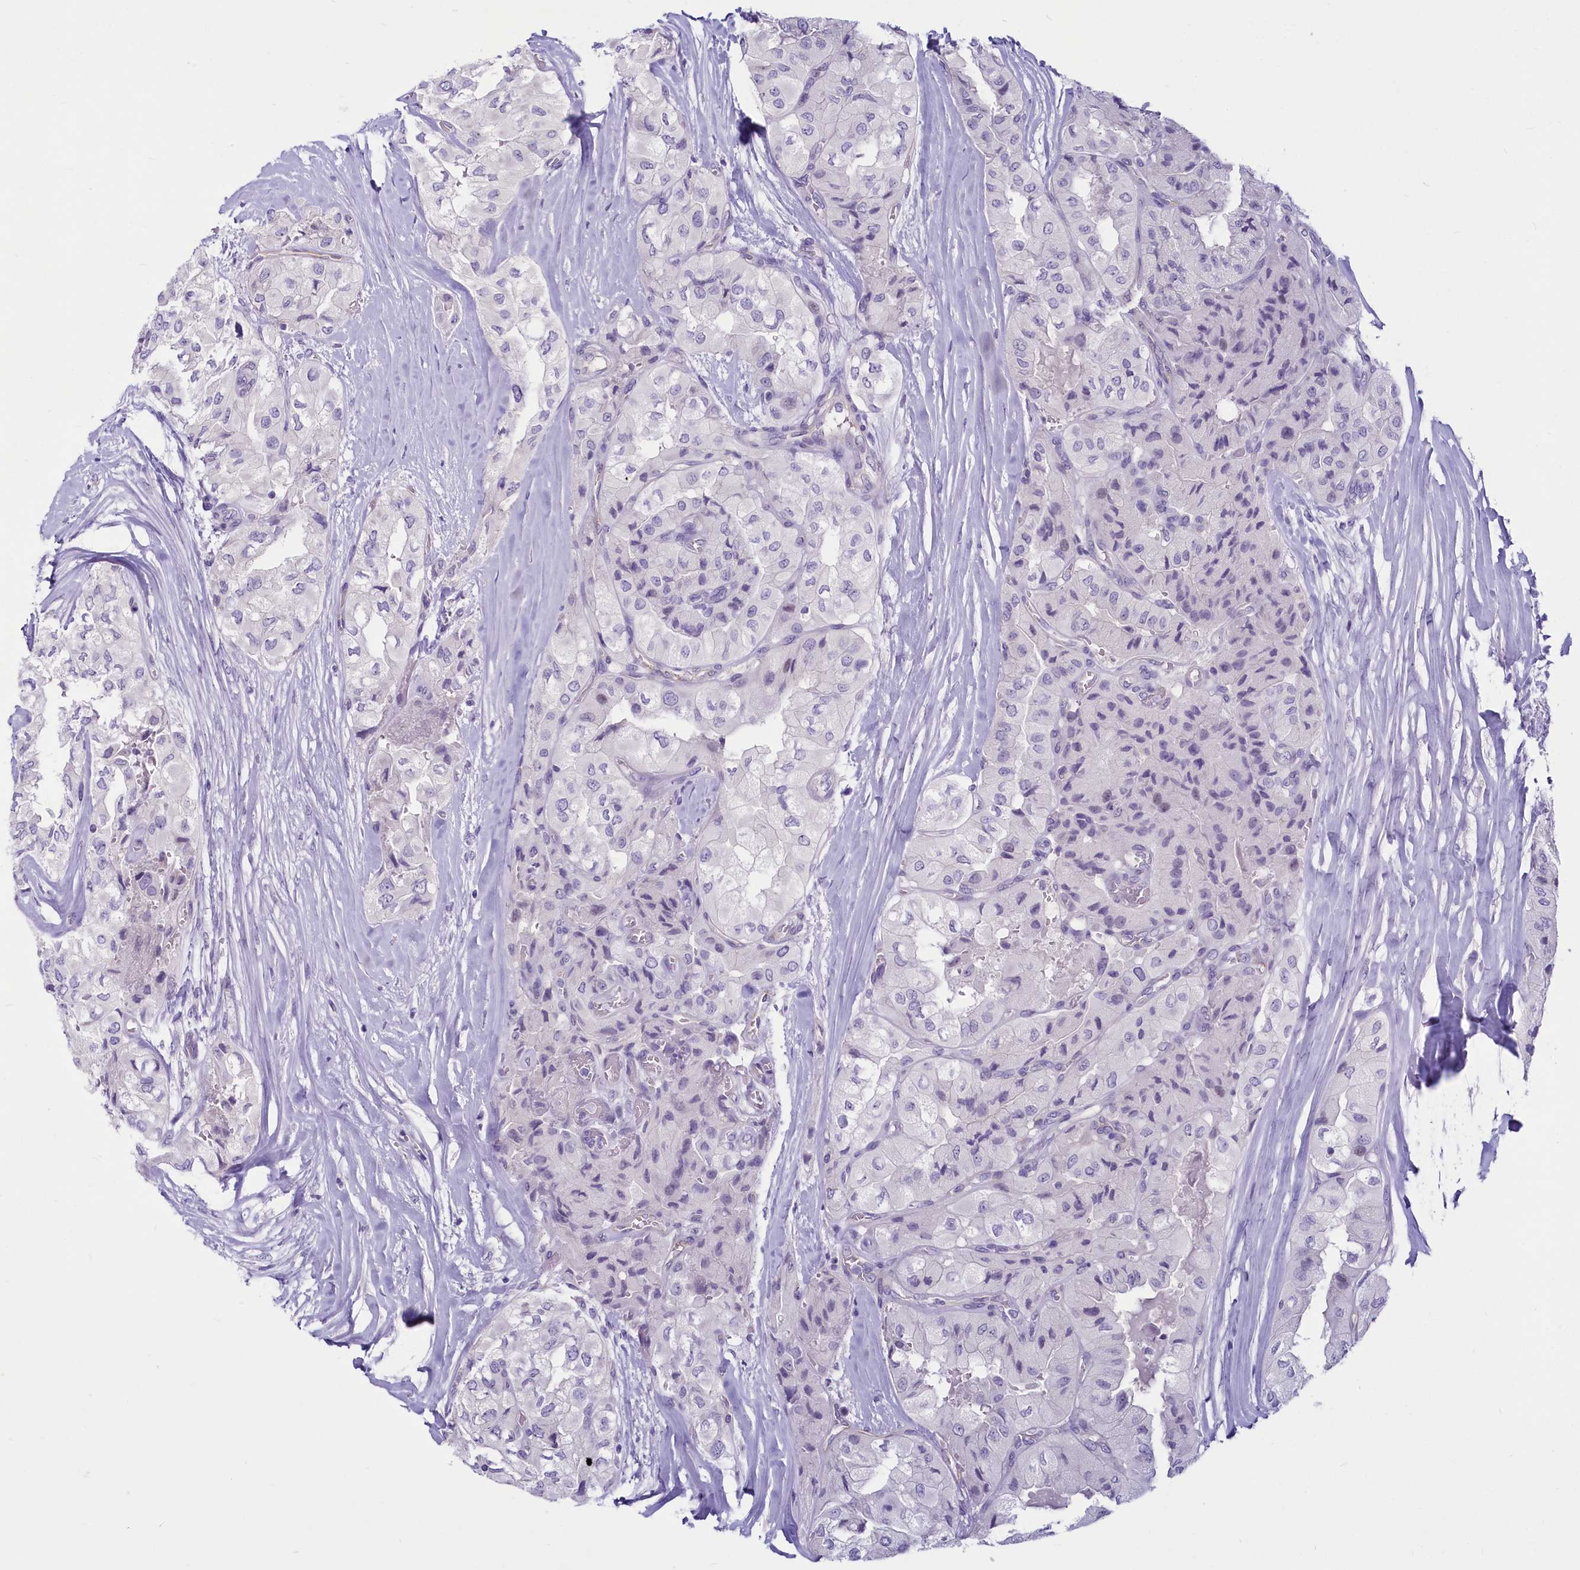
{"staining": {"intensity": "negative", "quantity": "none", "location": "none"}, "tissue": "thyroid cancer", "cell_type": "Tumor cells", "image_type": "cancer", "snomed": [{"axis": "morphology", "description": "Papillary adenocarcinoma, NOS"}, {"axis": "topography", "description": "Thyroid gland"}], "caption": "An IHC histopathology image of papillary adenocarcinoma (thyroid) is shown. There is no staining in tumor cells of papillary adenocarcinoma (thyroid).", "gene": "PROCR", "patient": {"sex": "female", "age": 59}}